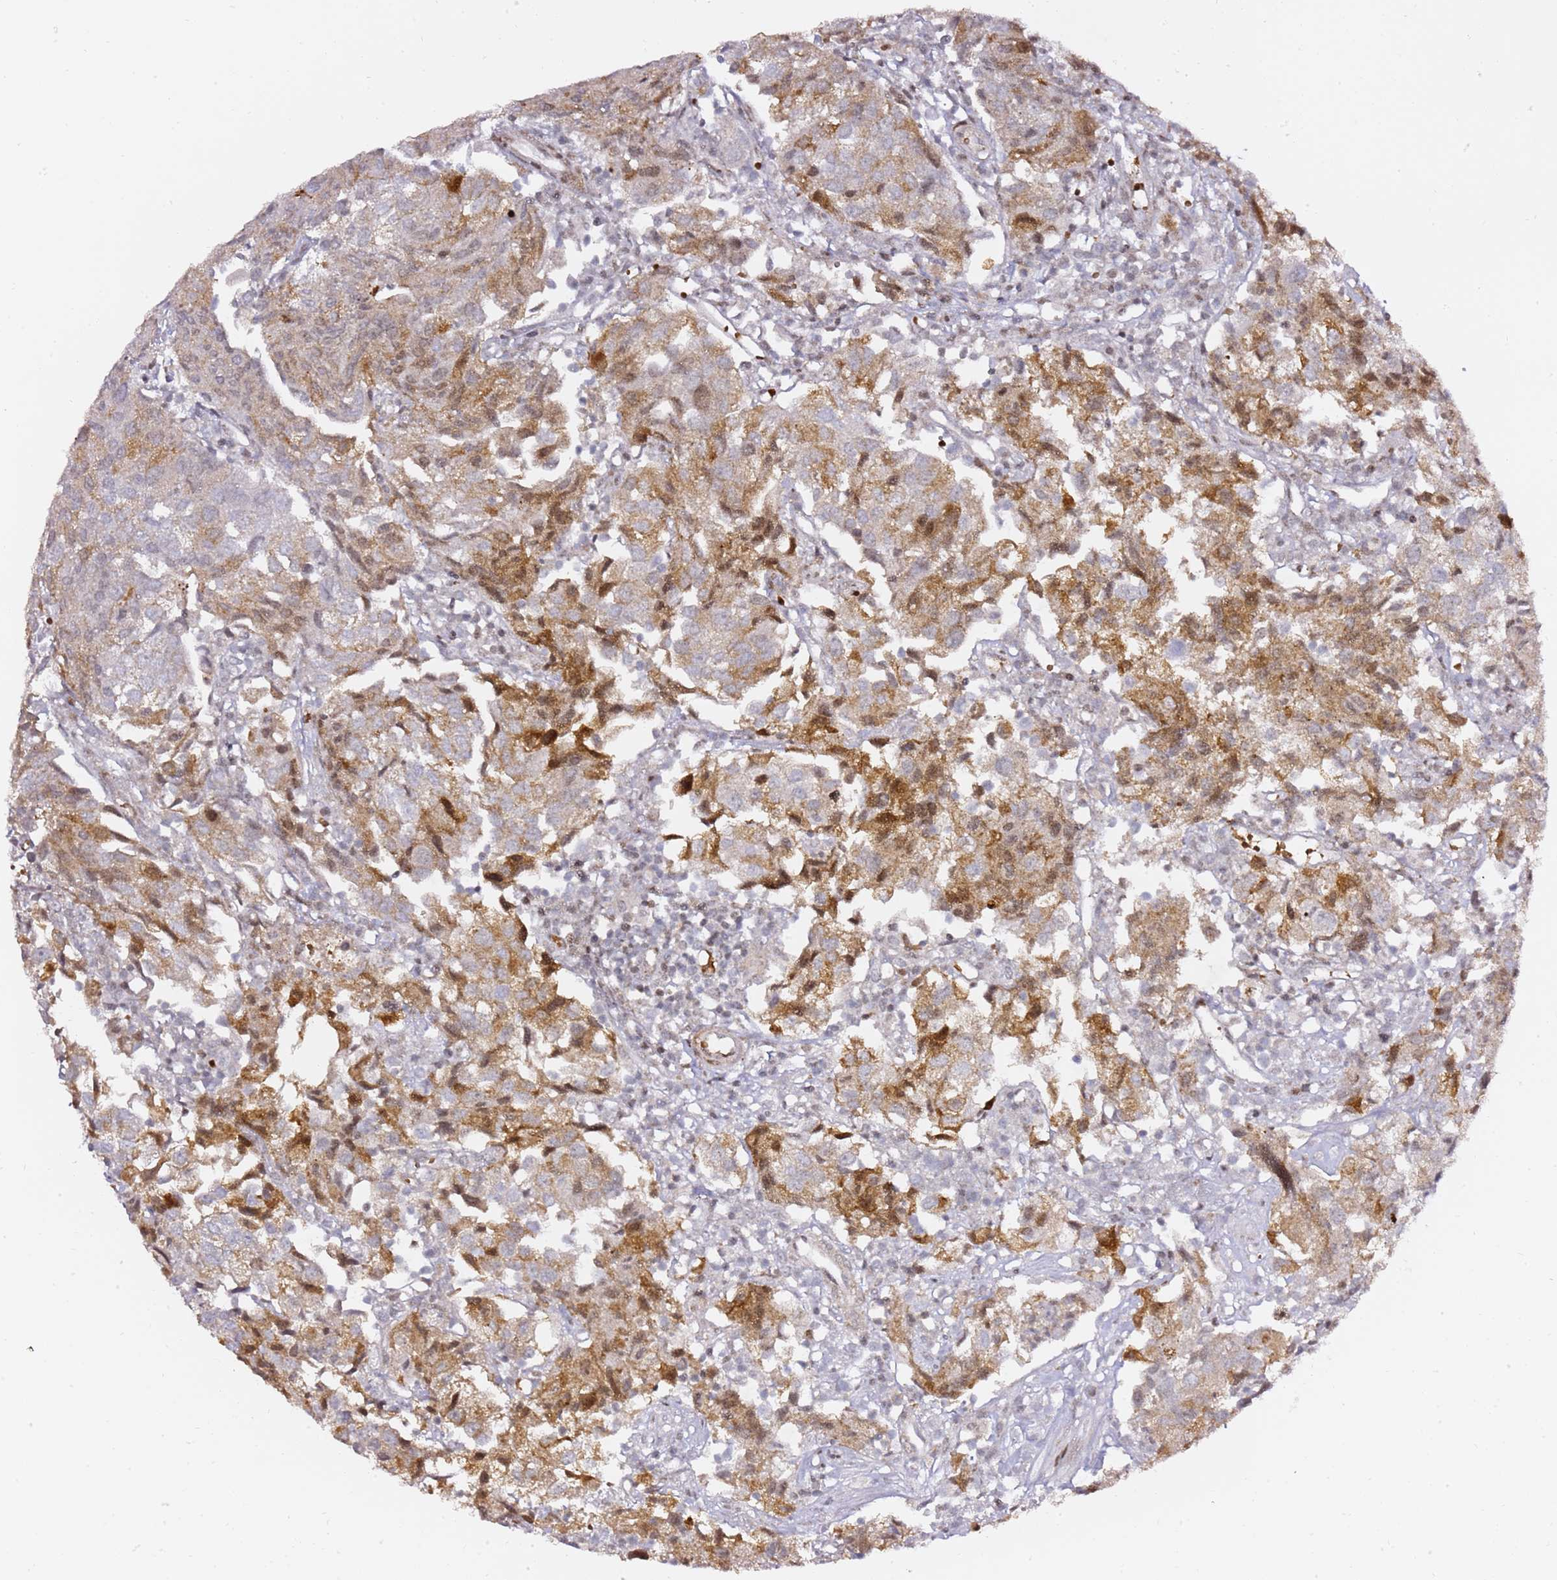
{"staining": {"intensity": "moderate", "quantity": "25%-75%", "location": "cytoplasmic/membranous"}, "tissue": "urothelial cancer", "cell_type": "Tumor cells", "image_type": "cancer", "snomed": [{"axis": "morphology", "description": "Urothelial carcinoma, High grade"}, {"axis": "topography", "description": "Urinary bladder"}], "caption": "The histopathology image shows a brown stain indicating the presence of a protein in the cytoplasmic/membranous of tumor cells in urothelial cancer.", "gene": "GBP2", "patient": {"sex": "female", "age": 75}}